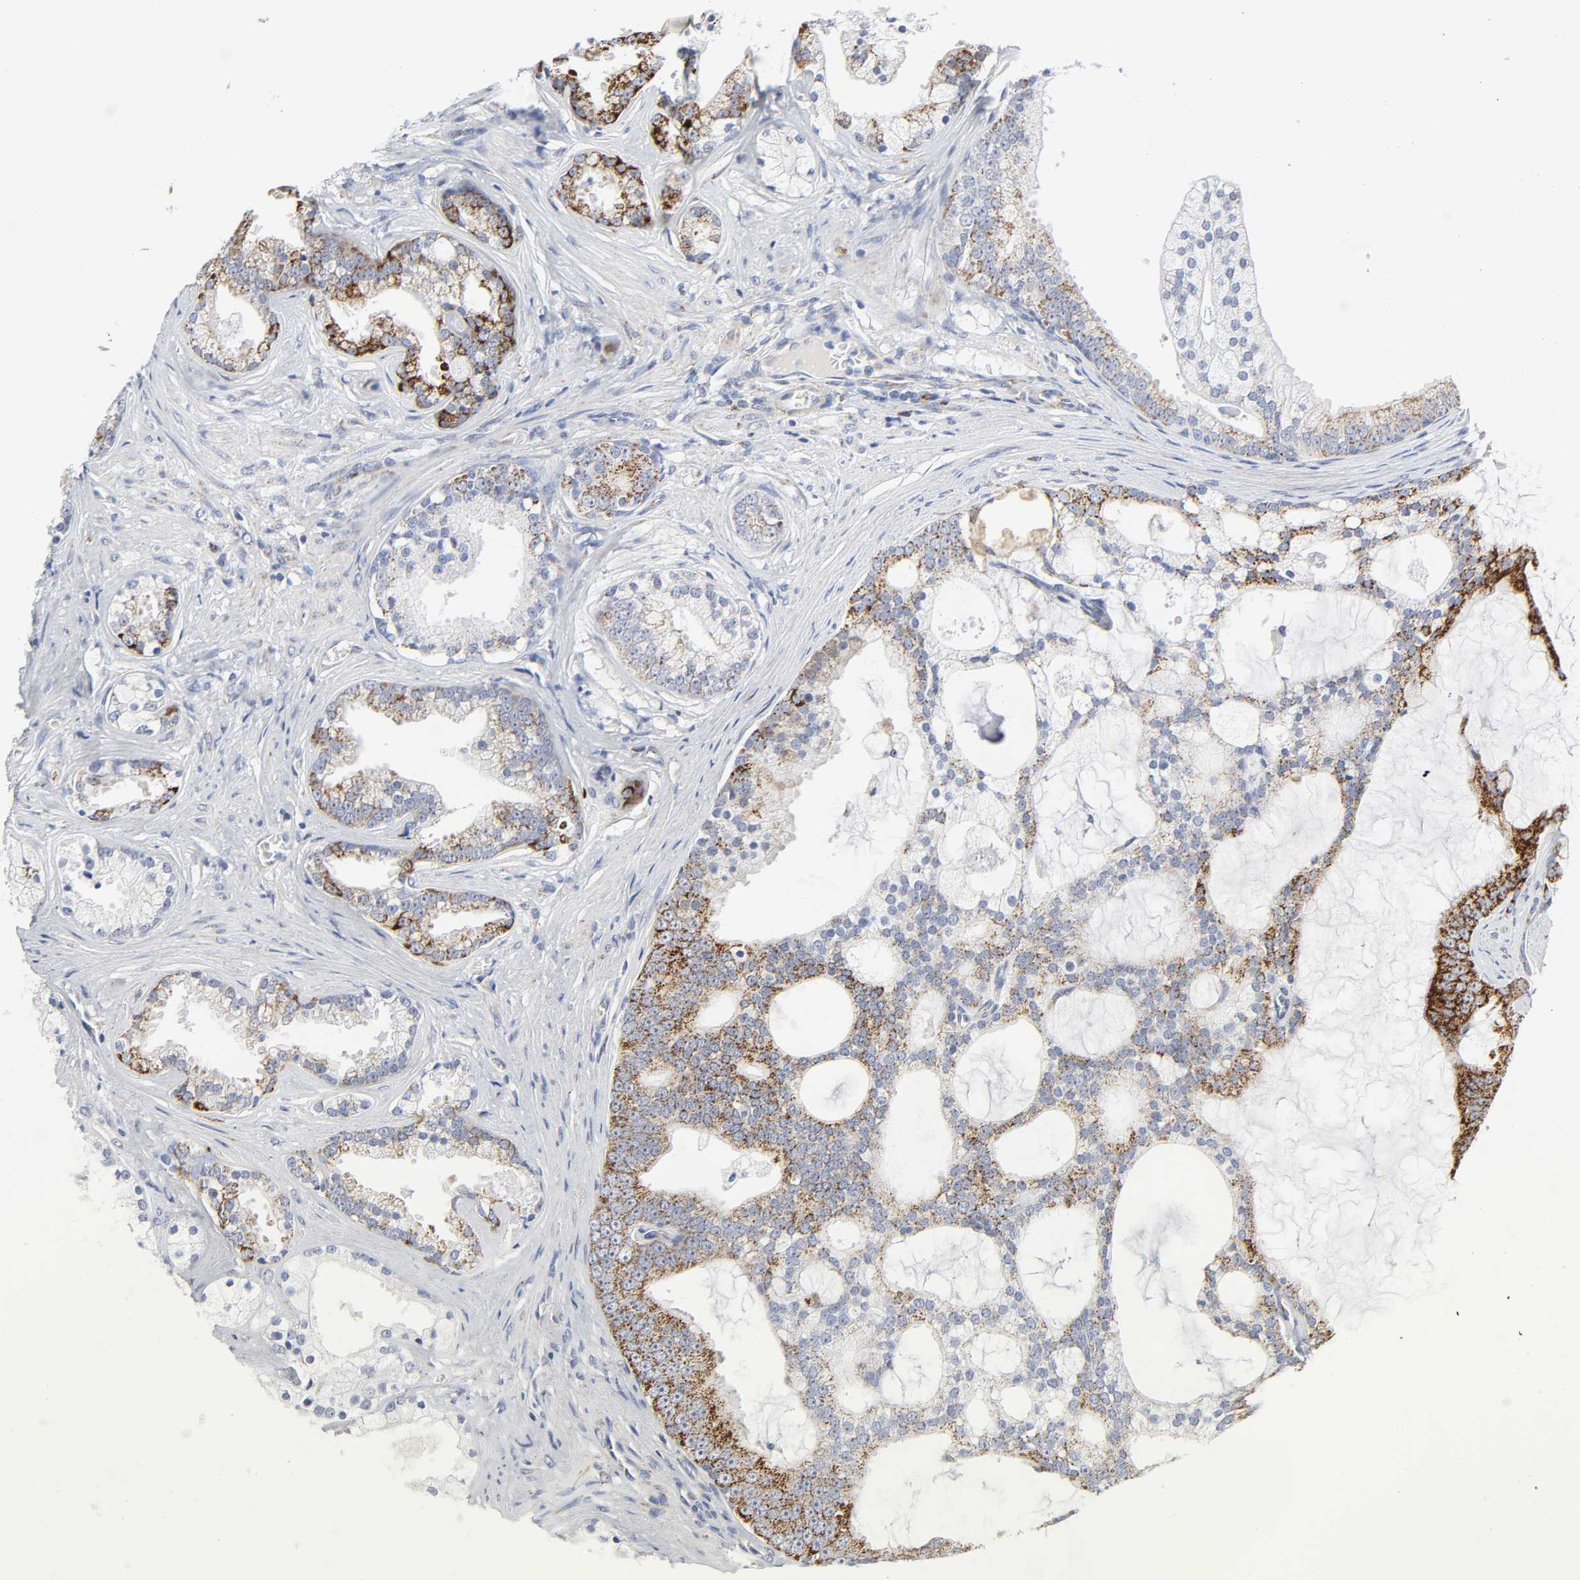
{"staining": {"intensity": "moderate", "quantity": "25%-75%", "location": "cytoplasmic/membranous"}, "tissue": "prostate cancer", "cell_type": "Tumor cells", "image_type": "cancer", "snomed": [{"axis": "morphology", "description": "Adenocarcinoma, Low grade"}, {"axis": "topography", "description": "Prostate"}], "caption": "Prostate cancer stained with immunohistochemistry reveals moderate cytoplasmic/membranous staining in approximately 25%-75% of tumor cells.", "gene": "AOPEP", "patient": {"sex": "male", "age": 58}}